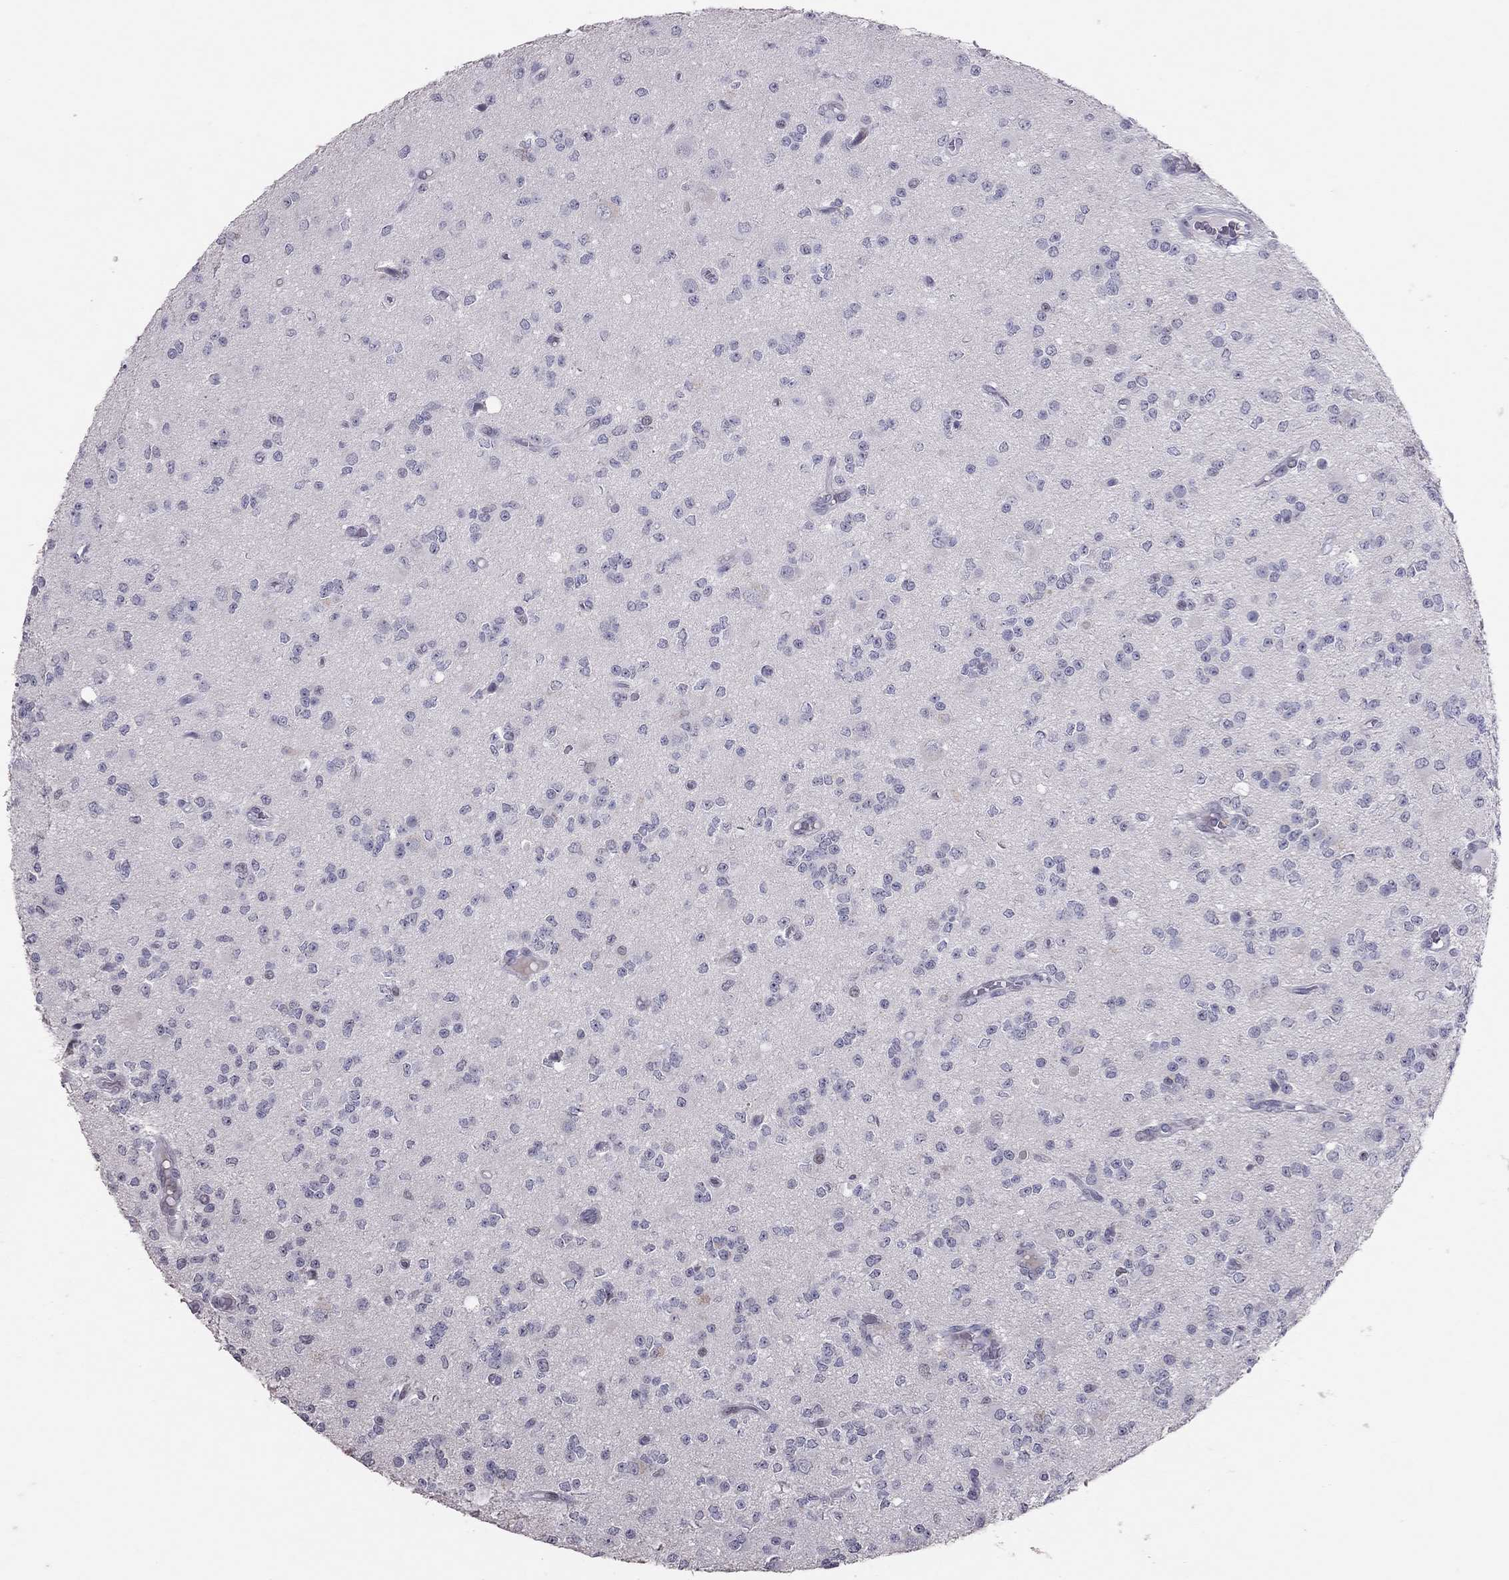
{"staining": {"intensity": "negative", "quantity": "none", "location": "none"}, "tissue": "glioma", "cell_type": "Tumor cells", "image_type": "cancer", "snomed": [{"axis": "morphology", "description": "Glioma, malignant, Low grade"}, {"axis": "topography", "description": "Brain"}], "caption": "Immunohistochemistry (IHC) micrograph of malignant glioma (low-grade) stained for a protein (brown), which shows no staining in tumor cells.", "gene": "TSHB", "patient": {"sex": "female", "age": 45}}